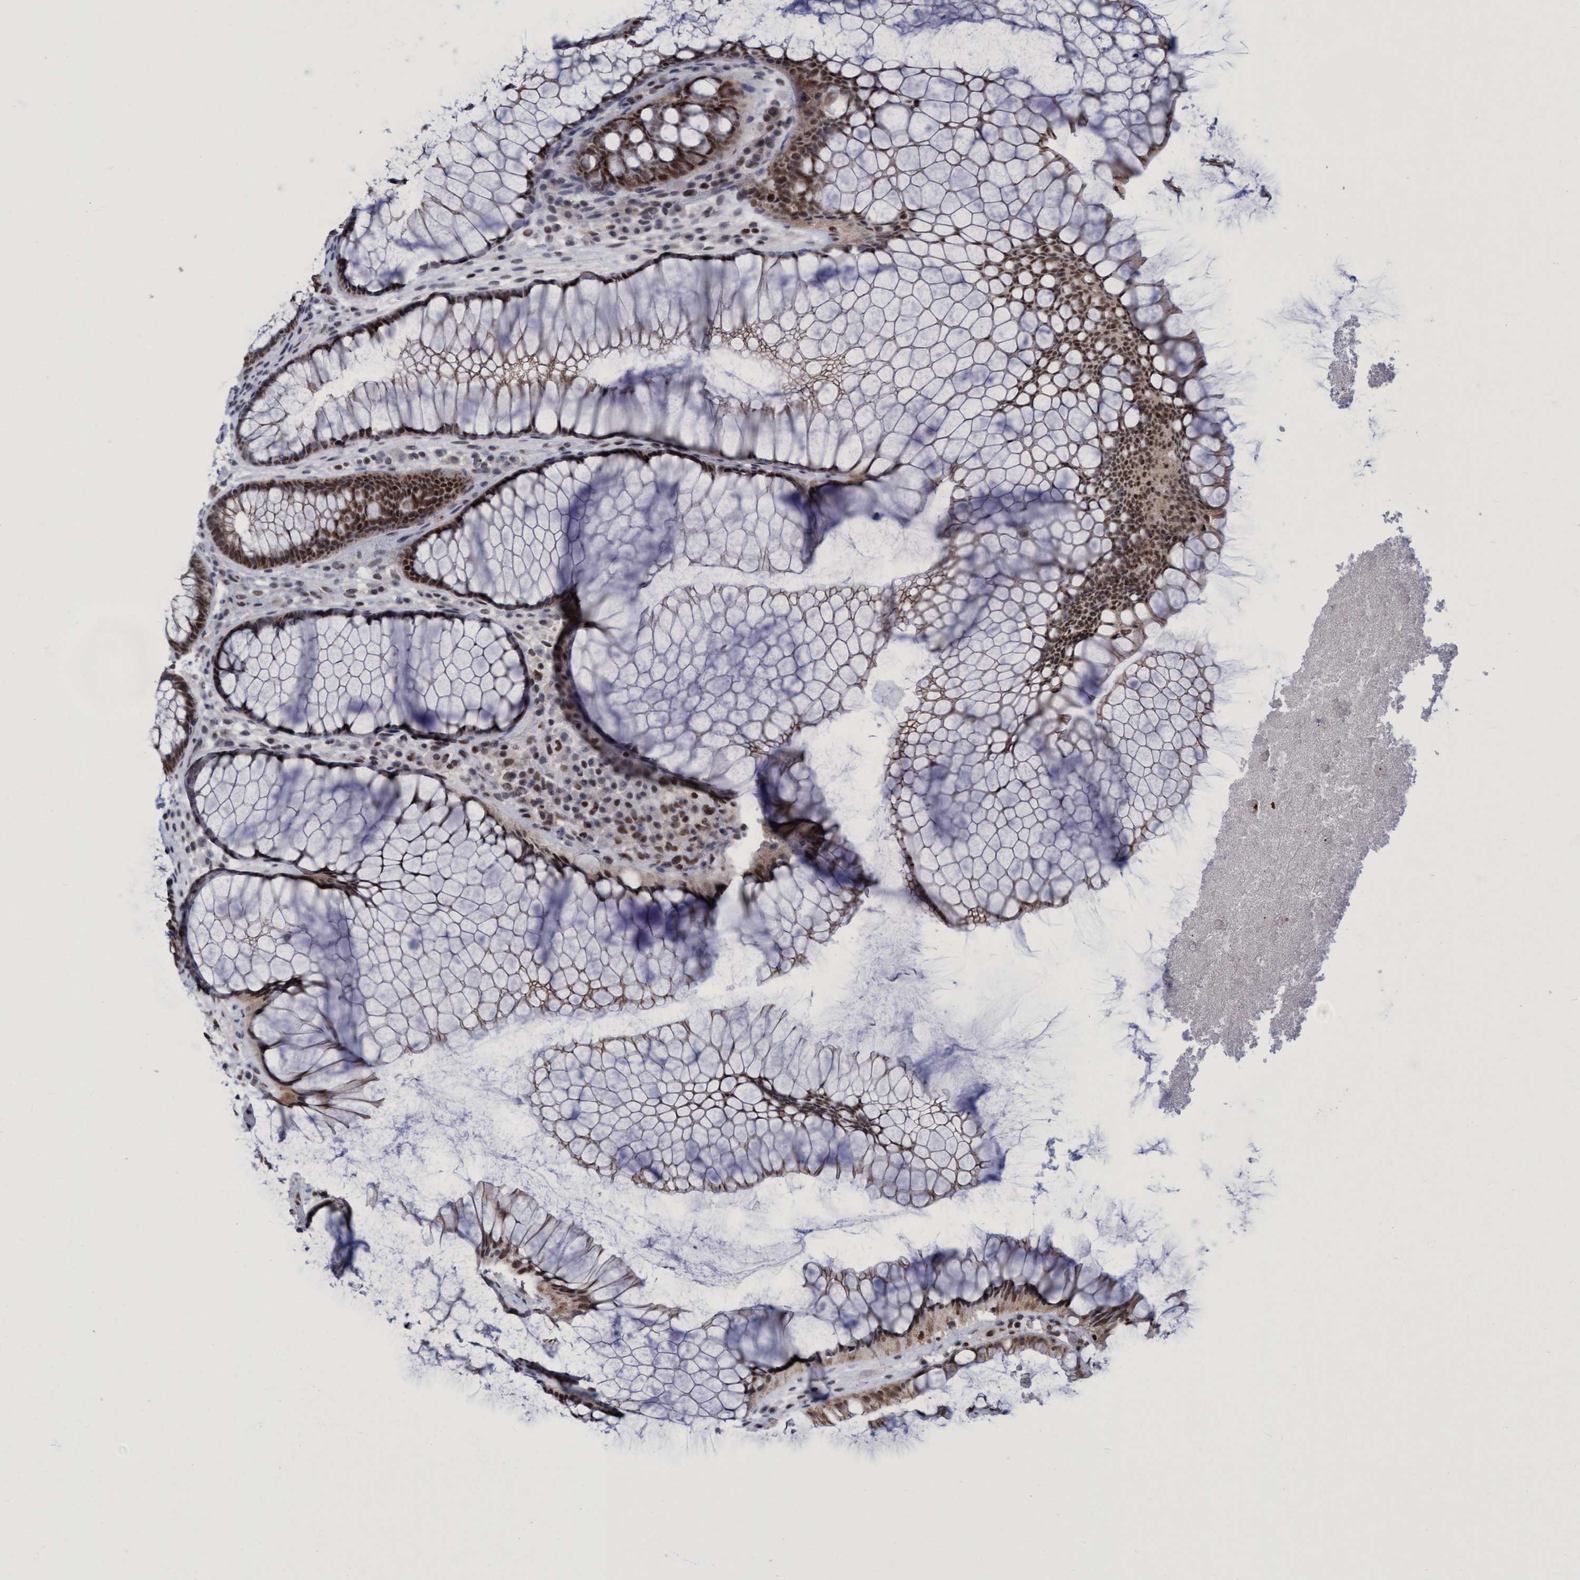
{"staining": {"intensity": "strong", "quantity": ">75%", "location": "cytoplasmic/membranous,nuclear"}, "tissue": "rectum", "cell_type": "Glandular cells", "image_type": "normal", "snomed": [{"axis": "morphology", "description": "Normal tissue, NOS"}, {"axis": "topography", "description": "Rectum"}], "caption": "IHC (DAB) staining of benign rectum displays strong cytoplasmic/membranous,nuclear protein staining in approximately >75% of glandular cells. (DAB IHC with brightfield microscopy, high magnification).", "gene": "C9orf78", "patient": {"sex": "male", "age": 51}}